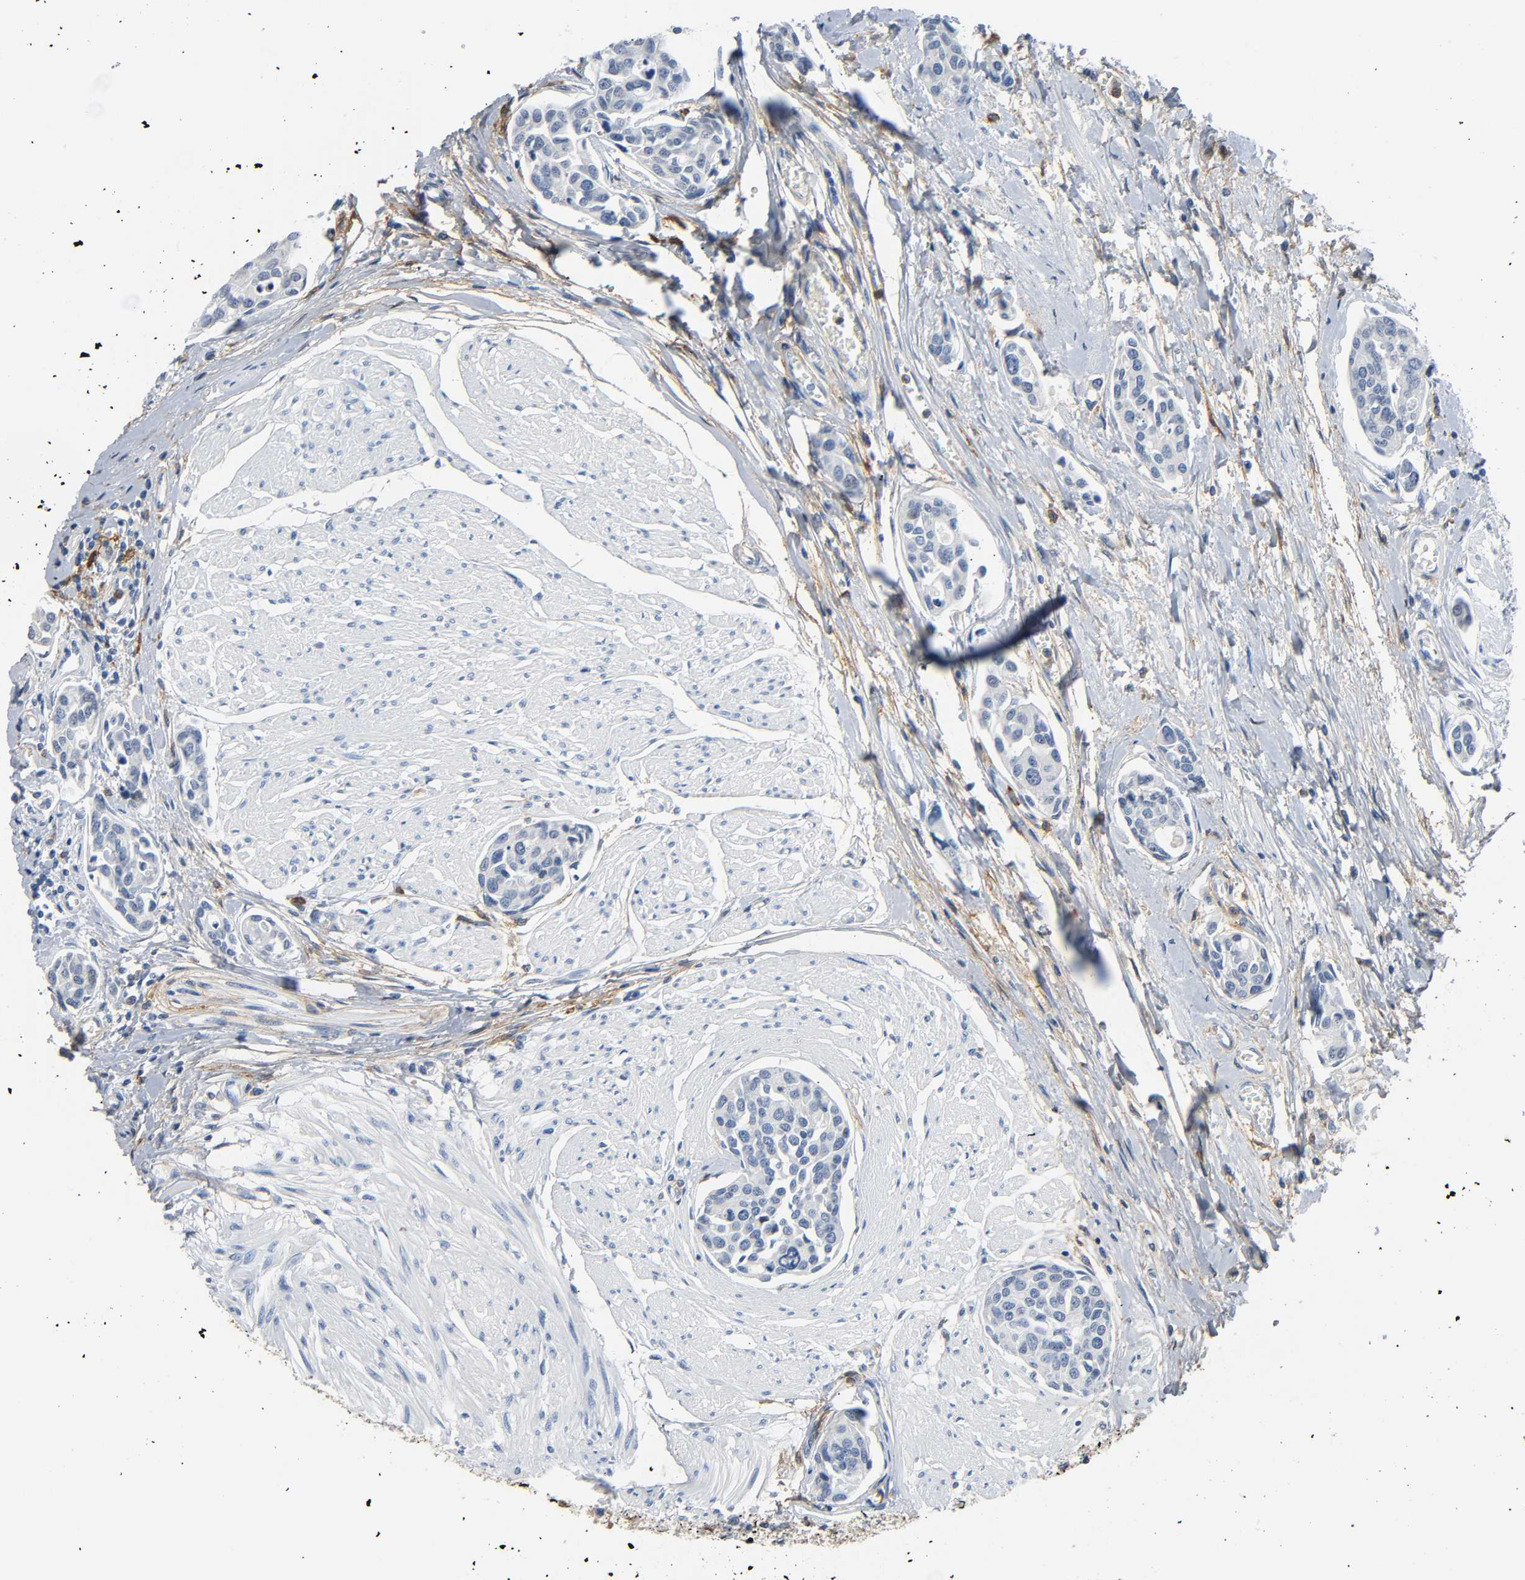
{"staining": {"intensity": "negative", "quantity": "none", "location": "none"}, "tissue": "urothelial cancer", "cell_type": "Tumor cells", "image_type": "cancer", "snomed": [{"axis": "morphology", "description": "Urothelial carcinoma, High grade"}, {"axis": "topography", "description": "Urinary bladder"}], "caption": "Urothelial cancer stained for a protein using IHC exhibits no staining tumor cells.", "gene": "ANPEP", "patient": {"sex": "male", "age": 78}}